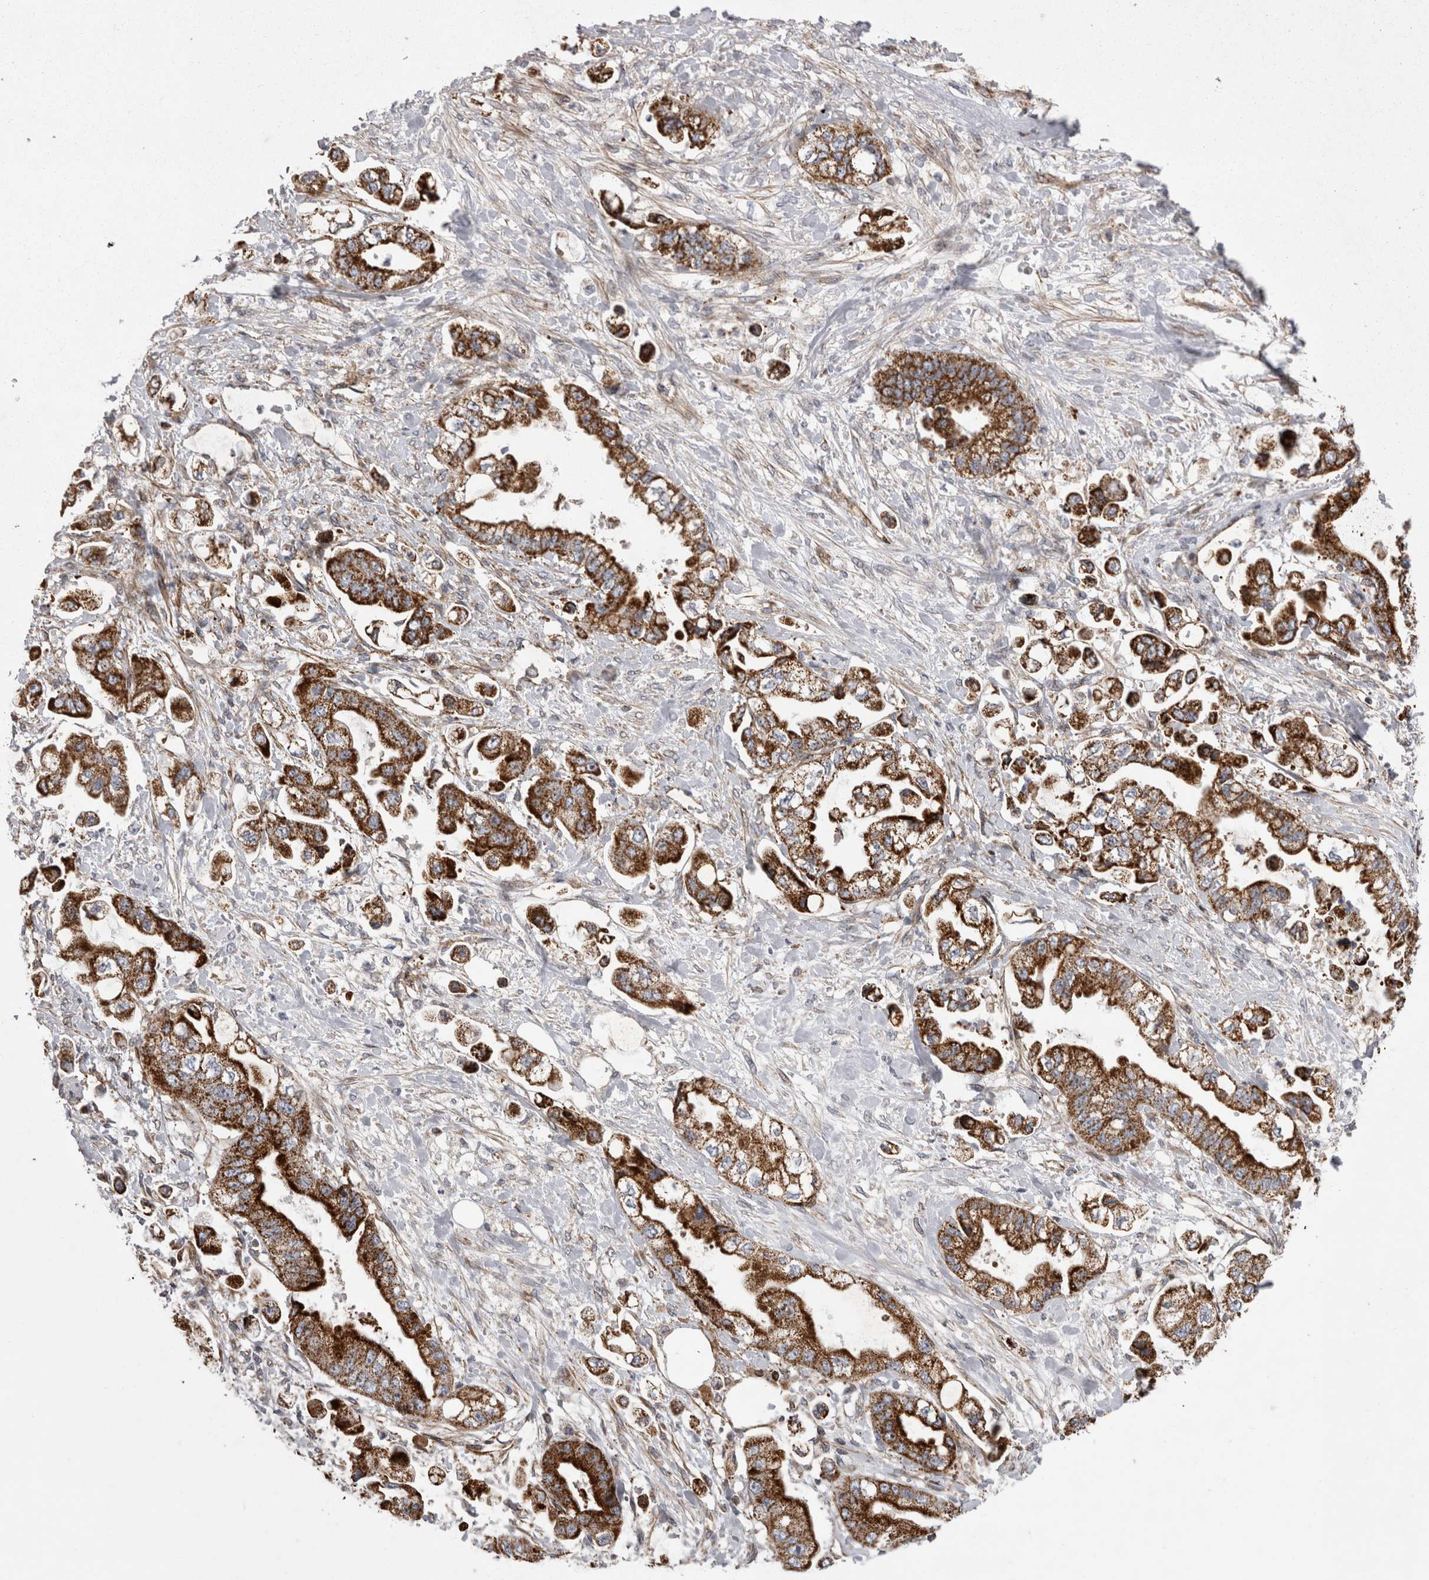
{"staining": {"intensity": "strong", "quantity": ">75%", "location": "cytoplasmic/membranous"}, "tissue": "stomach cancer", "cell_type": "Tumor cells", "image_type": "cancer", "snomed": [{"axis": "morphology", "description": "Adenocarcinoma, NOS"}, {"axis": "topography", "description": "Stomach"}], "caption": "This photomicrograph displays adenocarcinoma (stomach) stained with immunohistochemistry to label a protein in brown. The cytoplasmic/membranous of tumor cells show strong positivity for the protein. Nuclei are counter-stained blue.", "gene": "TSPOAP1", "patient": {"sex": "male", "age": 62}}